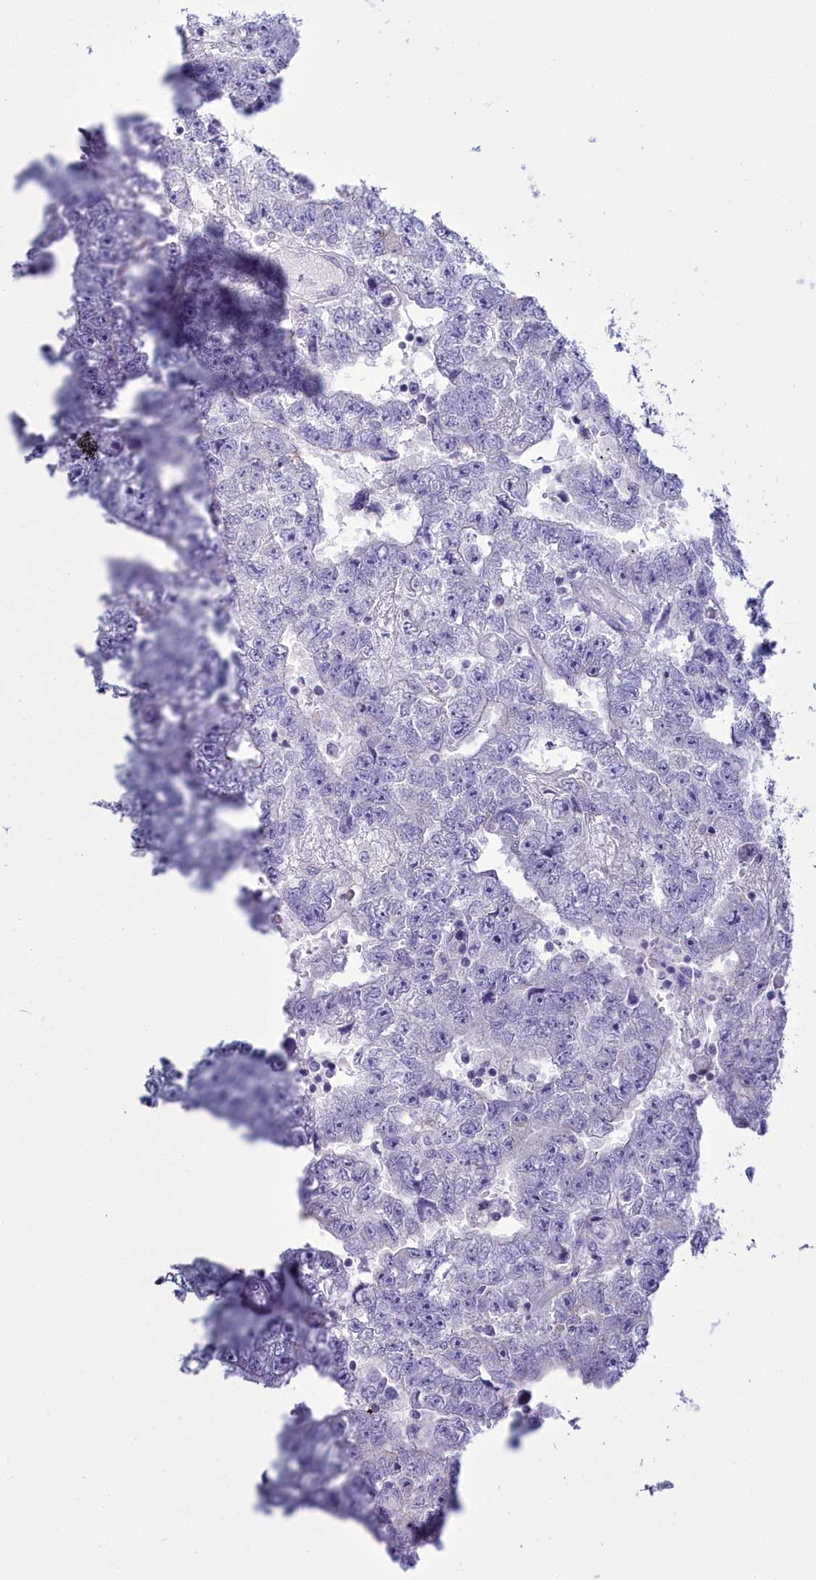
{"staining": {"intensity": "negative", "quantity": "none", "location": "none"}, "tissue": "testis cancer", "cell_type": "Tumor cells", "image_type": "cancer", "snomed": [{"axis": "morphology", "description": "Carcinoma, Embryonal, NOS"}, {"axis": "topography", "description": "Testis"}], "caption": "The image reveals no staining of tumor cells in testis embryonal carcinoma. (DAB (3,3'-diaminobenzidine) immunohistochemistry with hematoxylin counter stain).", "gene": "MAP6", "patient": {"sex": "male", "age": 25}}